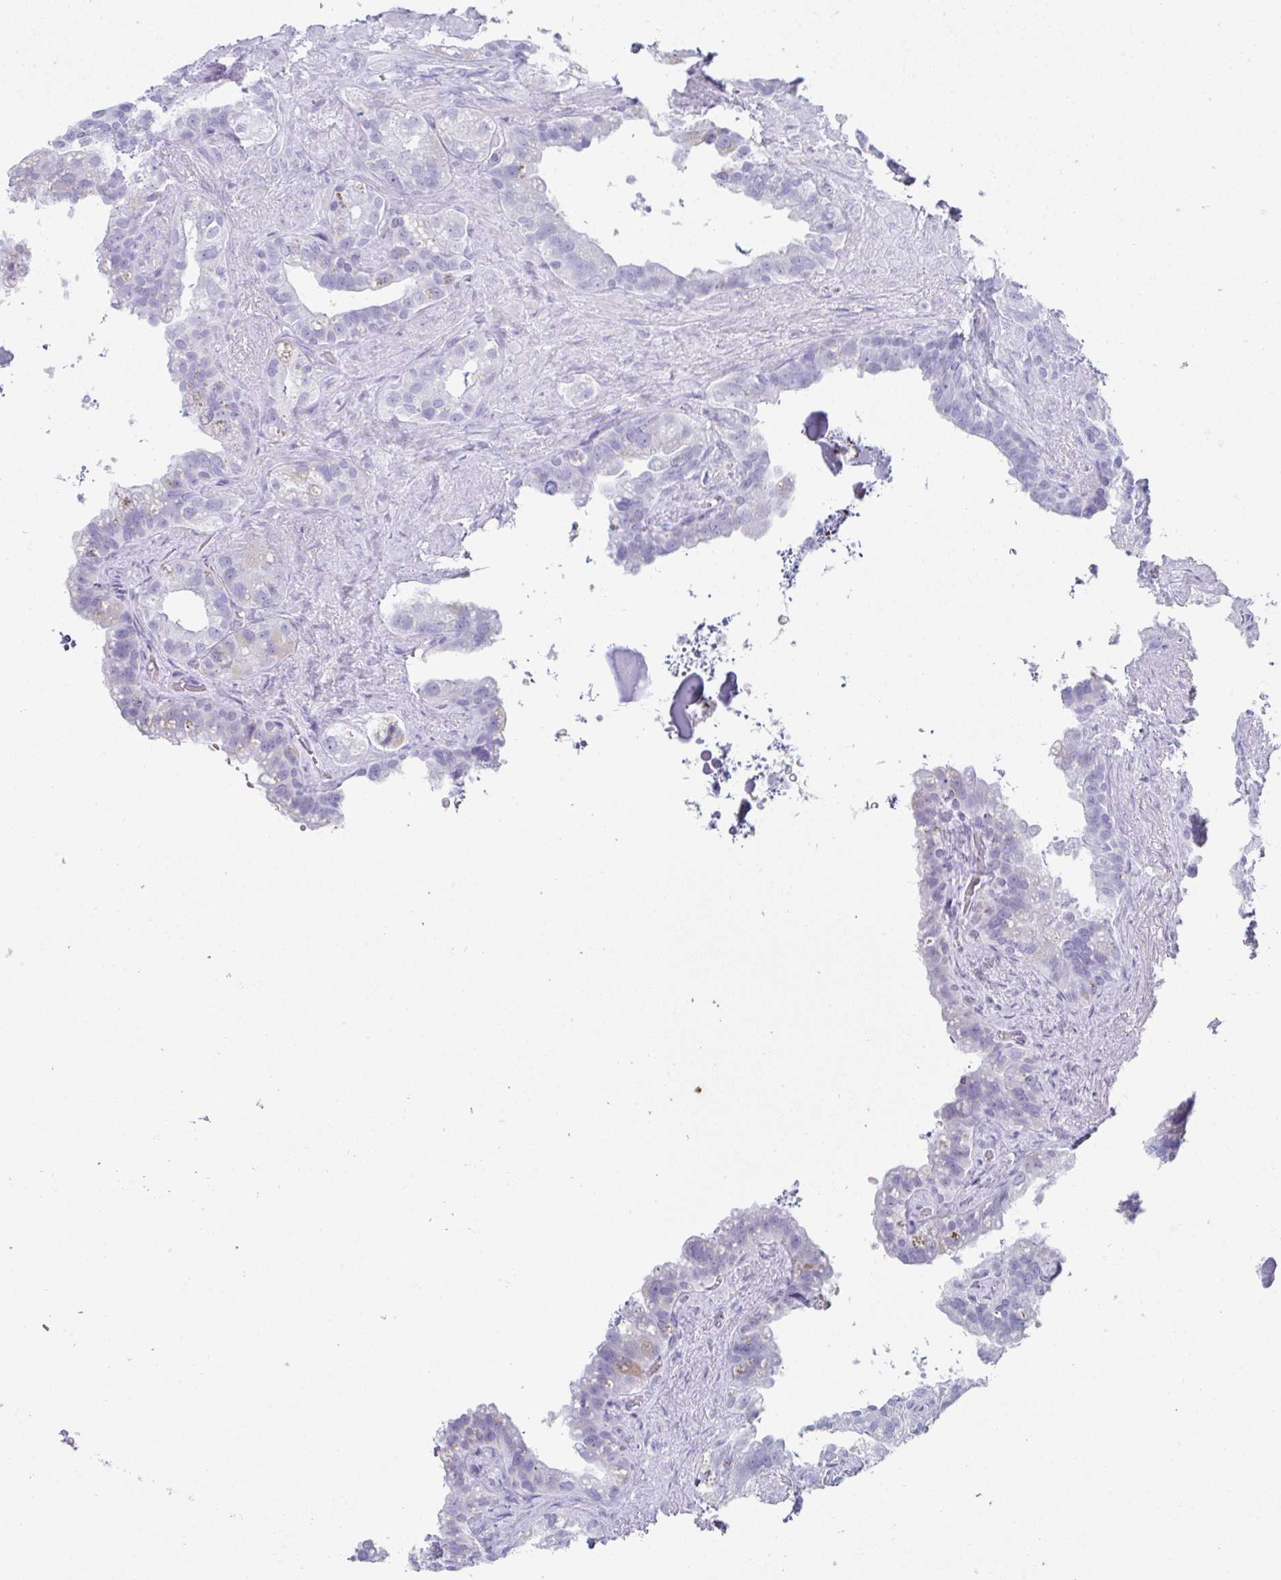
{"staining": {"intensity": "negative", "quantity": "none", "location": "none"}, "tissue": "seminal vesicle", "cell_type": "Glandular cells", "image_type": "normal", "snomed": [{"axis": "morphology", "description": "Normal tissue, NOS"}, {"axis": "topography", "description": "Seminal veicle"}, {"axis": "topography", "description": "Peripheral nerve tissue"}], "caption": "DAB immunohistochemical staining of benign human seminal vesicle demonstrates no significant expression in glandular cells. (DAB (3,3'-diaminobenzidine) immunohistochemistry, high magnification).", "gene": "RLF", "patient": {"sex": "male", "age": 76}}